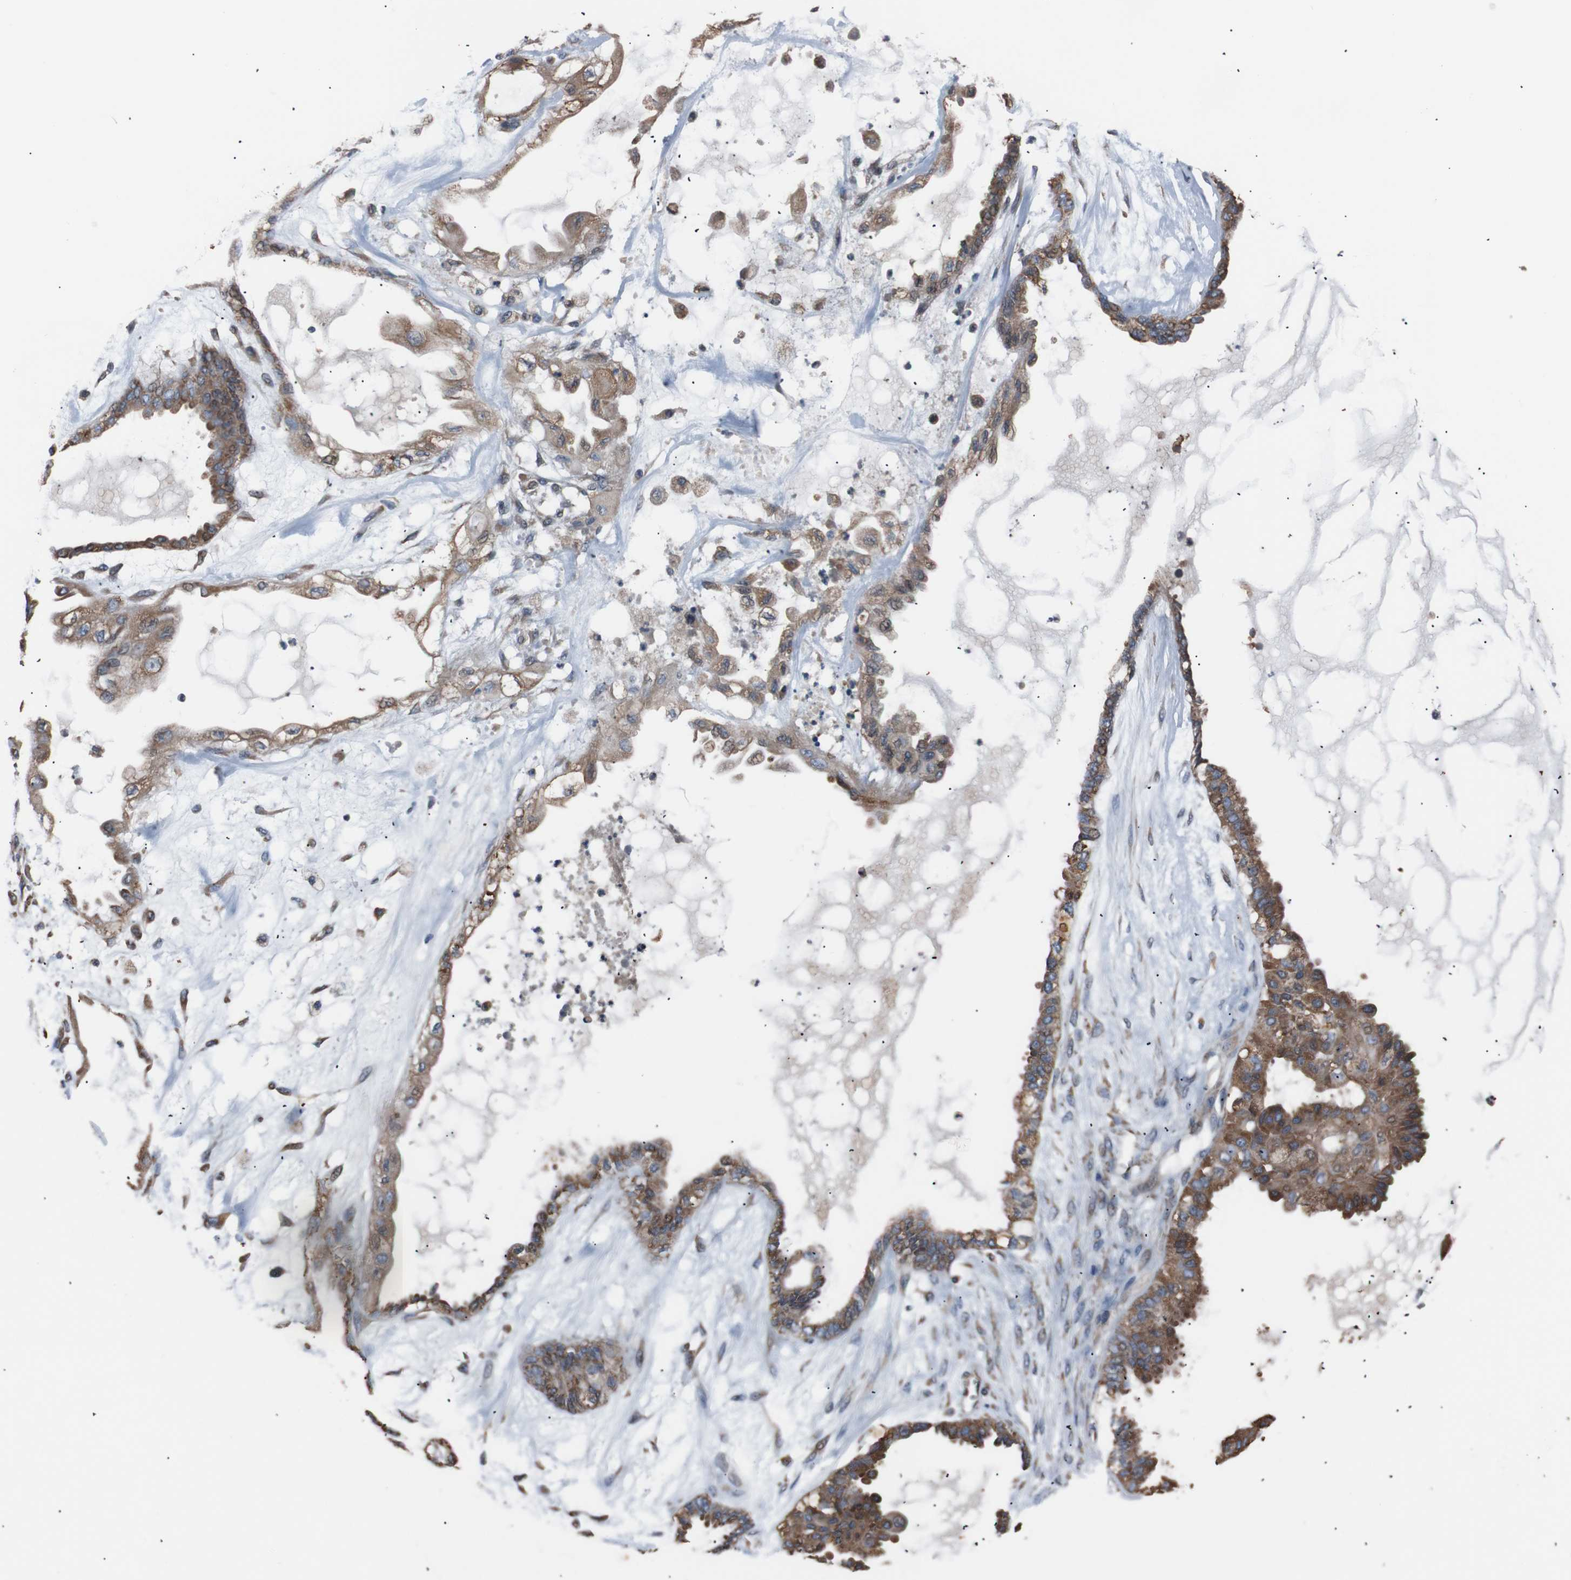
{"staining": {"intensity": "moderate", "quantity": ">75%", "location": "cytoplasmic/membranous"}, "tissue": "ovarian cancer", "cell_type": "Tumor cells", "image_type": "cancer", "snomed": [{"axis": "morphology", "description": "Carcinoma, NOS"}, {"axis": "morphology", "description": "Carcinoma, endometroid"}, {"axis": "topography", "description": "Ovary"}], "caption": "DAB immunohistochemical staining of ovarian carcinoma displays moderate cytoplasmic/membranous protein expression in about >75% of tumor cells. The staining was performed using DAB (3,3'-diaminobenzidine), with brown indicating positive protein expression. Nuclei are stained blue with hematoxylin.", "gene": "SIGMAR1", "patient": {"sex": "female", "age": 50}}